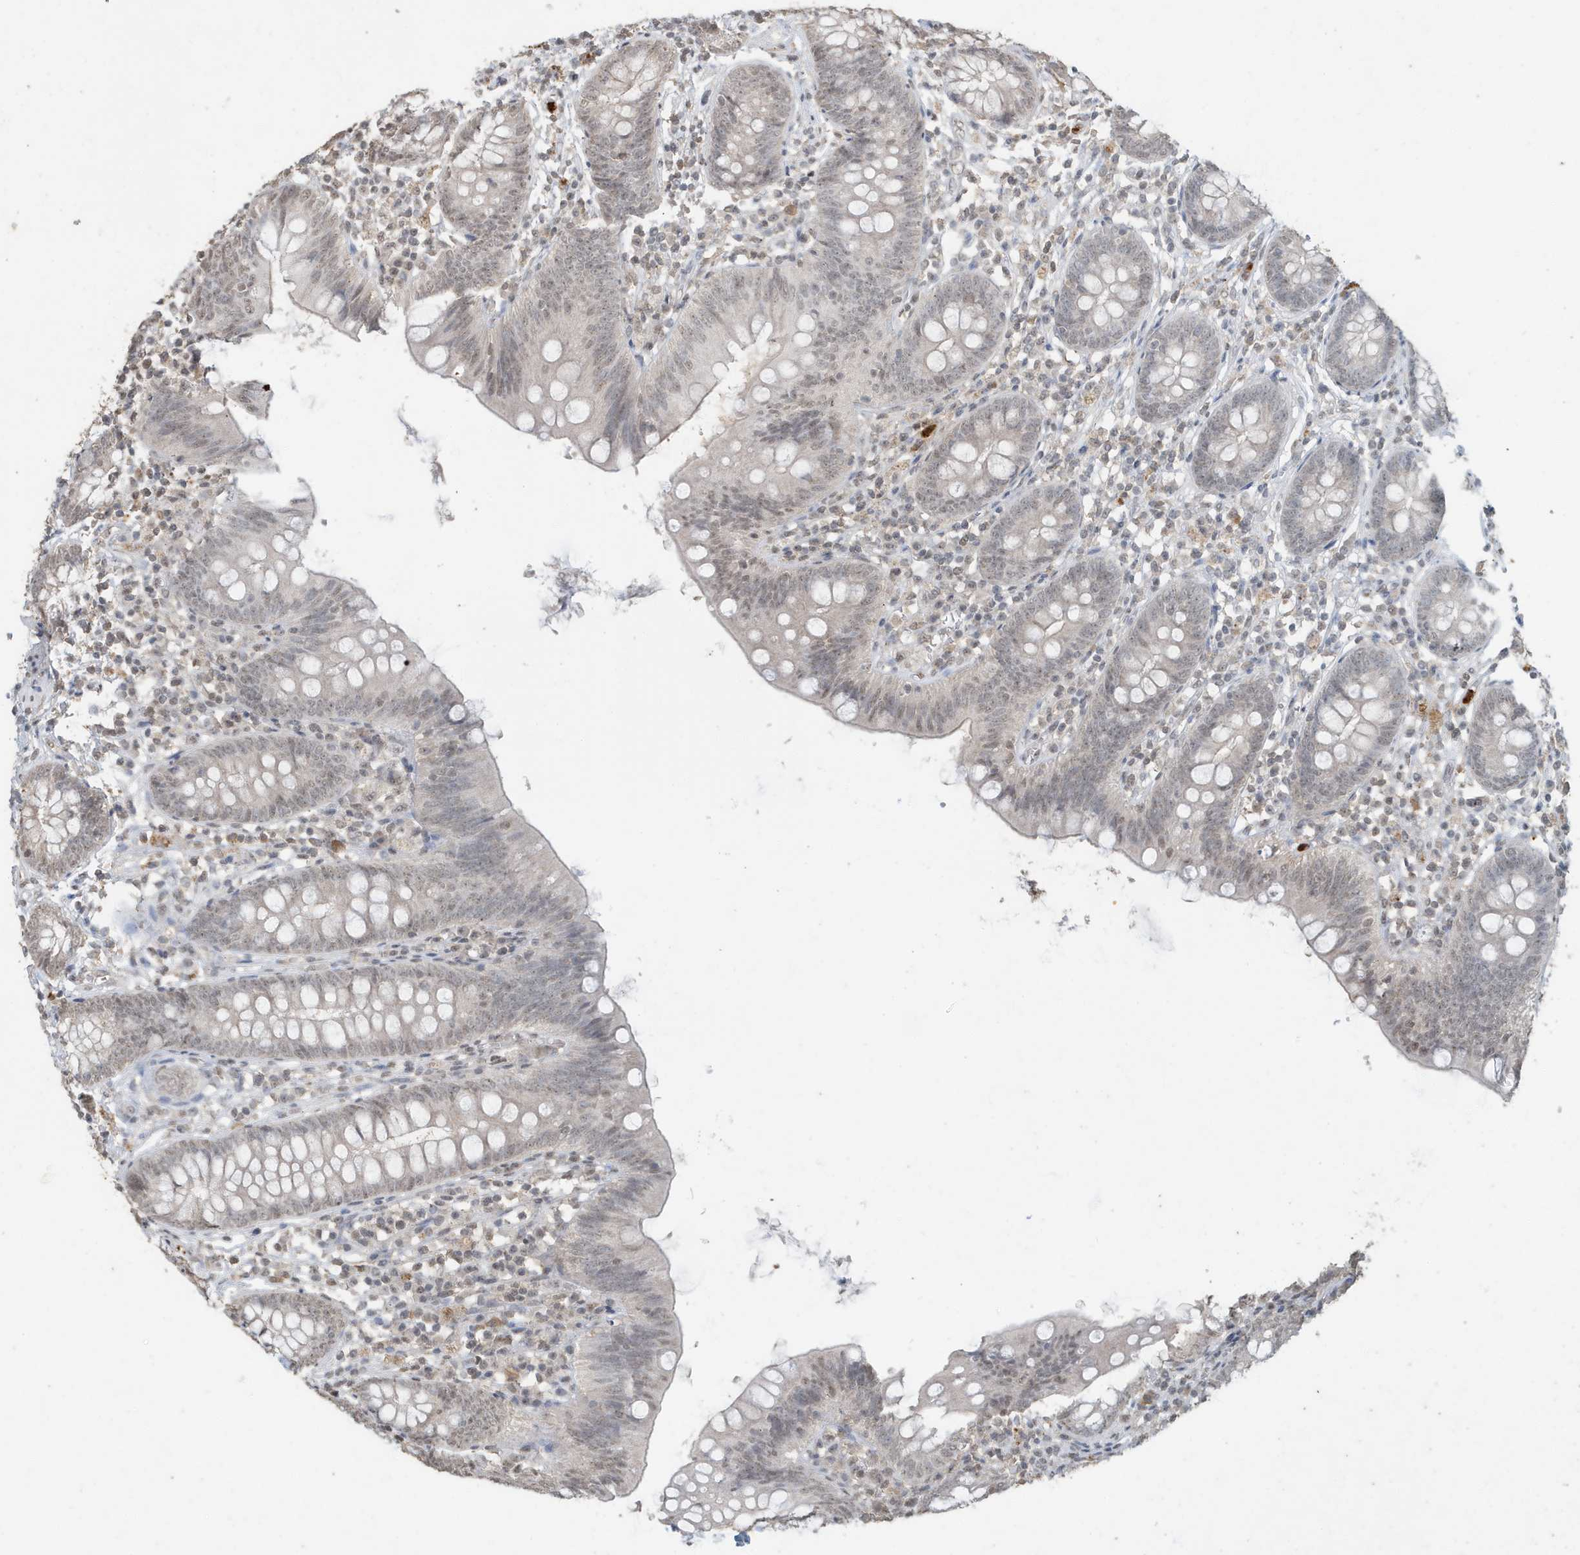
{"staining": {"intensity": "weak", "quantity": "25%-75%", "location": "nuclear"}, "tissue": "appendix", "cell_type": "Glandular cells", "image_type": "normal", "snomed": [{"axis": "morphology", "description": "Normal tissue, NOS"}, {"axis": "topography", "description": "Appendix"}], "caption": "Immunohistochemistry of normal human appendix exhibits low levels of weak nuclear expression in about 25%-75% of glandular cells.", "gene": "DEFA1", "patient": {"sex": "female", "age": 62}}